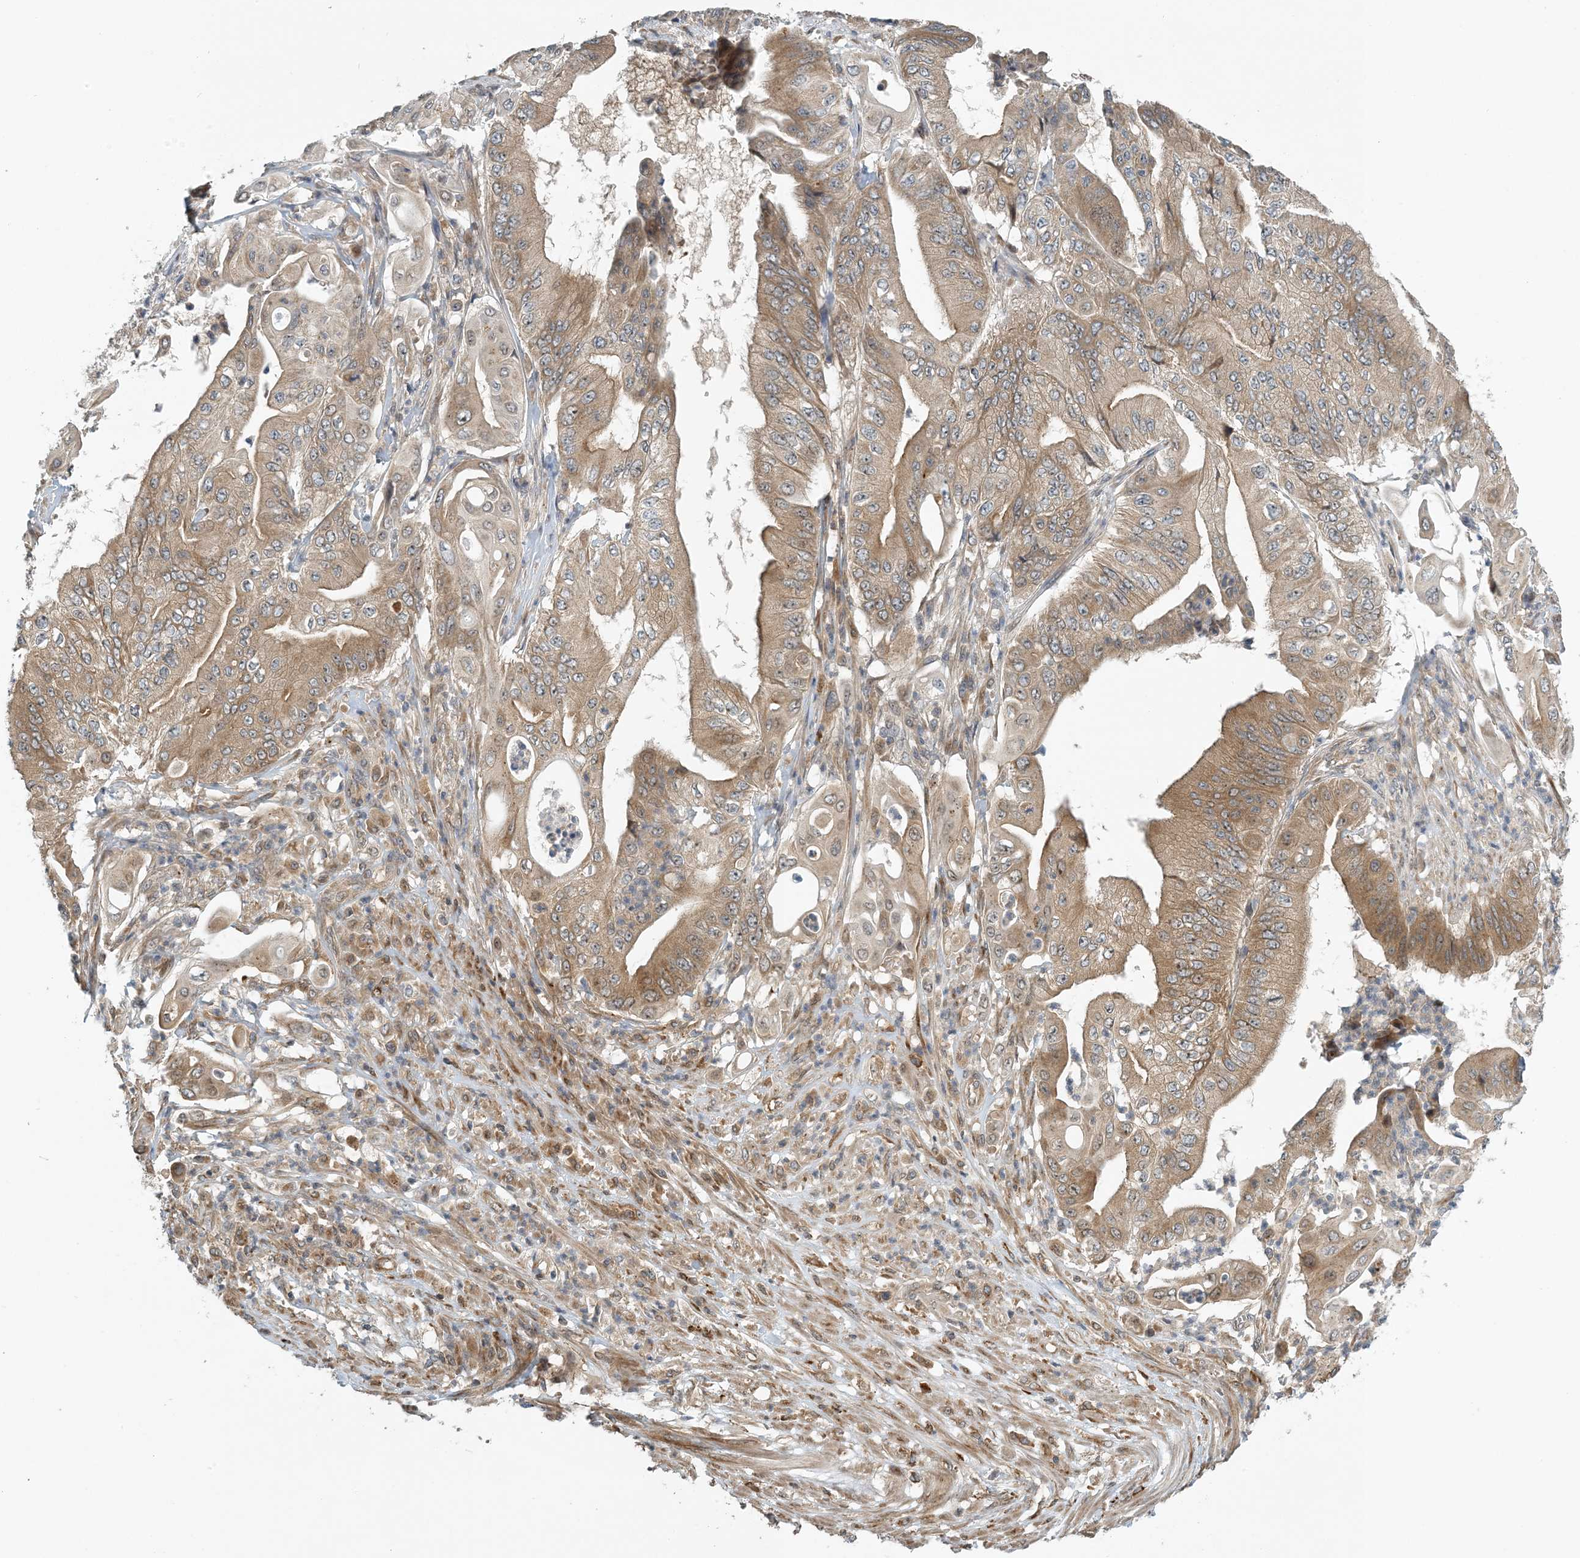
{"staining": {"intensity": "moderate", "quantity": ">75%", "location": "cytoplasmic/membranous"}, "tissue": "pancreatic cancer", "cell_type": "Tumor cells", "image_type": "cancer", "snomed": [{"axis": "morphology", "description": "Adenocarcinoma, NOS"}, {"axis": "topography", "description": "Pancreas"}], "caption": "This is an image of IHC staining of pancreatic cancer, which shows moderate positivity in the cytoplasmic/membranous of tumor cells.", "gene": "ZBTB3", "patient": {"sex": "female", "age": 77}}